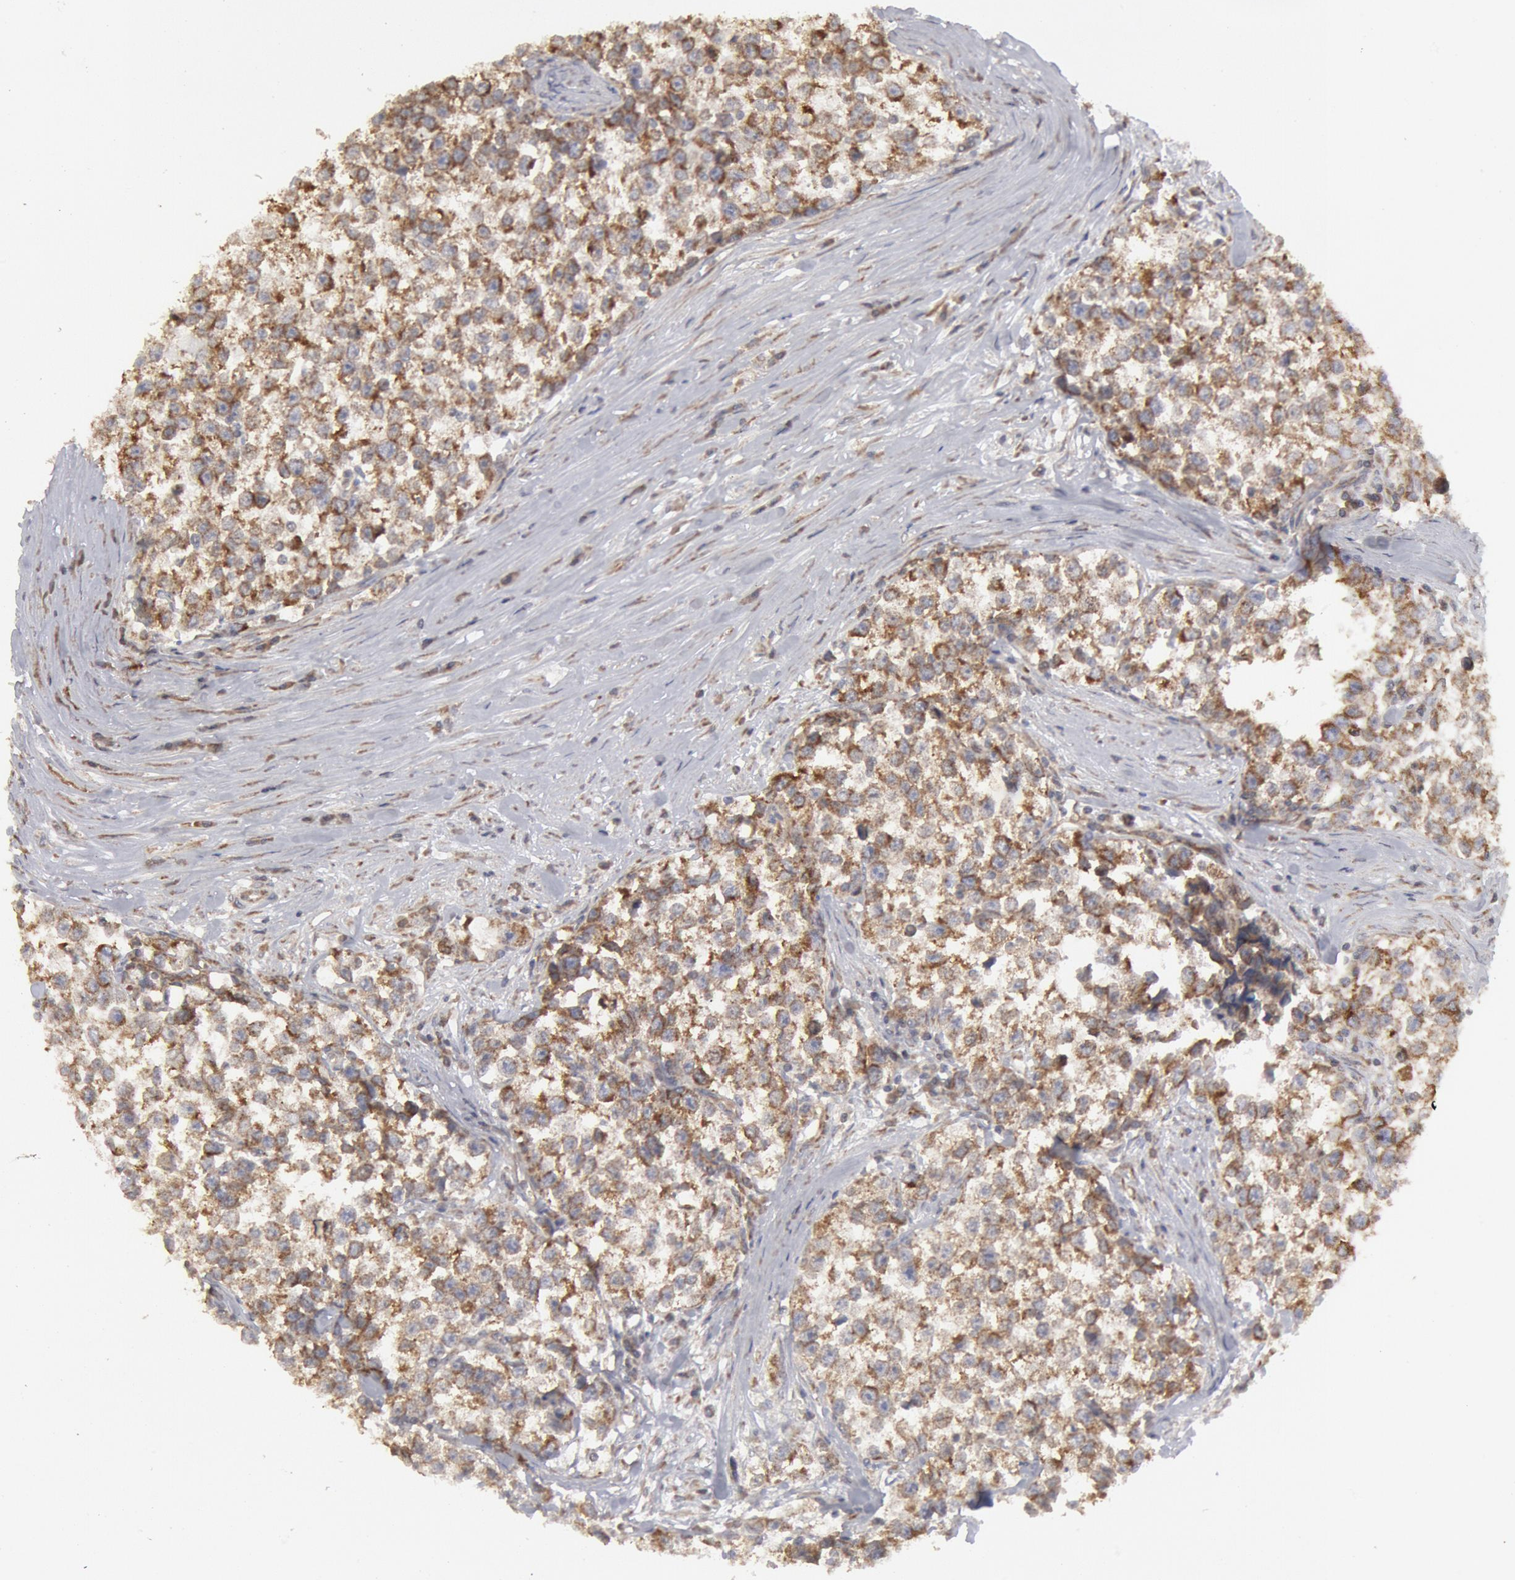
{"staining": {"intensity": "weak", "quantity": ">75%", "location": "cytoplasmic/membranous"}, "tissue": "testis cancer", "cell_type": "Tumor cells", "image_type": "cancer", "snomed": [{"axis": "morphology", "description": "Seminoma, NOS"}, {"axis": "morphology", "description": "Carcinoma, Embryonal, NOS"}, {"axis": "topography", "description": "Testis"}], "caption": "Protein analysis of embryonal carcinoma (testis) tissue displays weak cytoplasmic/membranous expression in approximately >75% of tumor cells.", "gene": "OSBPL8", "patient": {"sex": "male", "age": 30}}